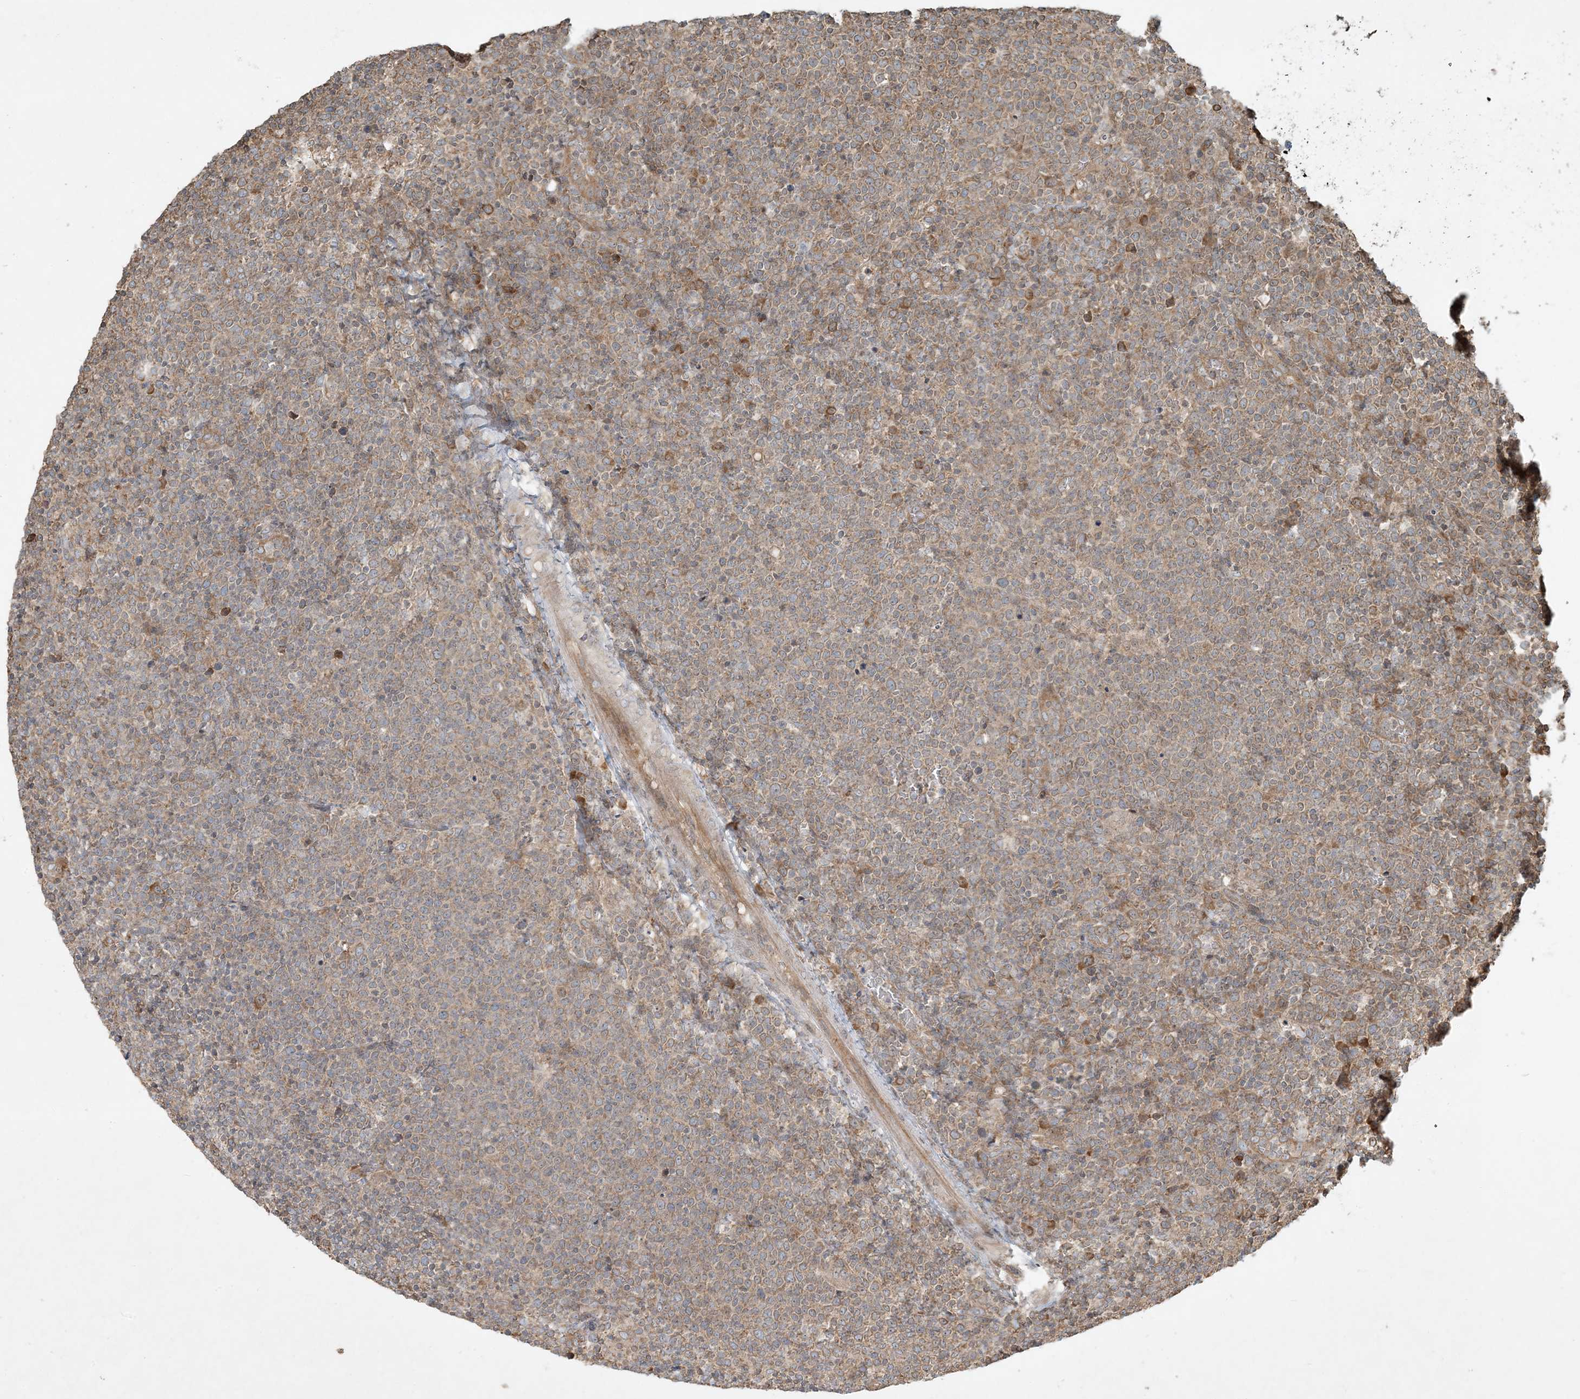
{"staining": {"intensity": "weak", "quantity": ">75%", "location": "cytoplasmic/membranous"}, "tissue": "lymphoma", "cell_type": "Tumor cells", "image_type": "cancer", "snomed": [{"axis": "morphology", "description": "Malignant lymphoma, non-Hodgkin's type, High grade"}, {"axis": "topography", "description": "Lymph node"}], "caption": "This histopathology image reveals lymphoma stained with immunohistochemistry (IHC) to label a protein in brown. The cytoplasmic/membranous of tumor cells show weak positivity for the protein. Nuclei are counter-stained blue.", "gene": "COMMD8", "patient": {"sex": "male", "age": 61}}